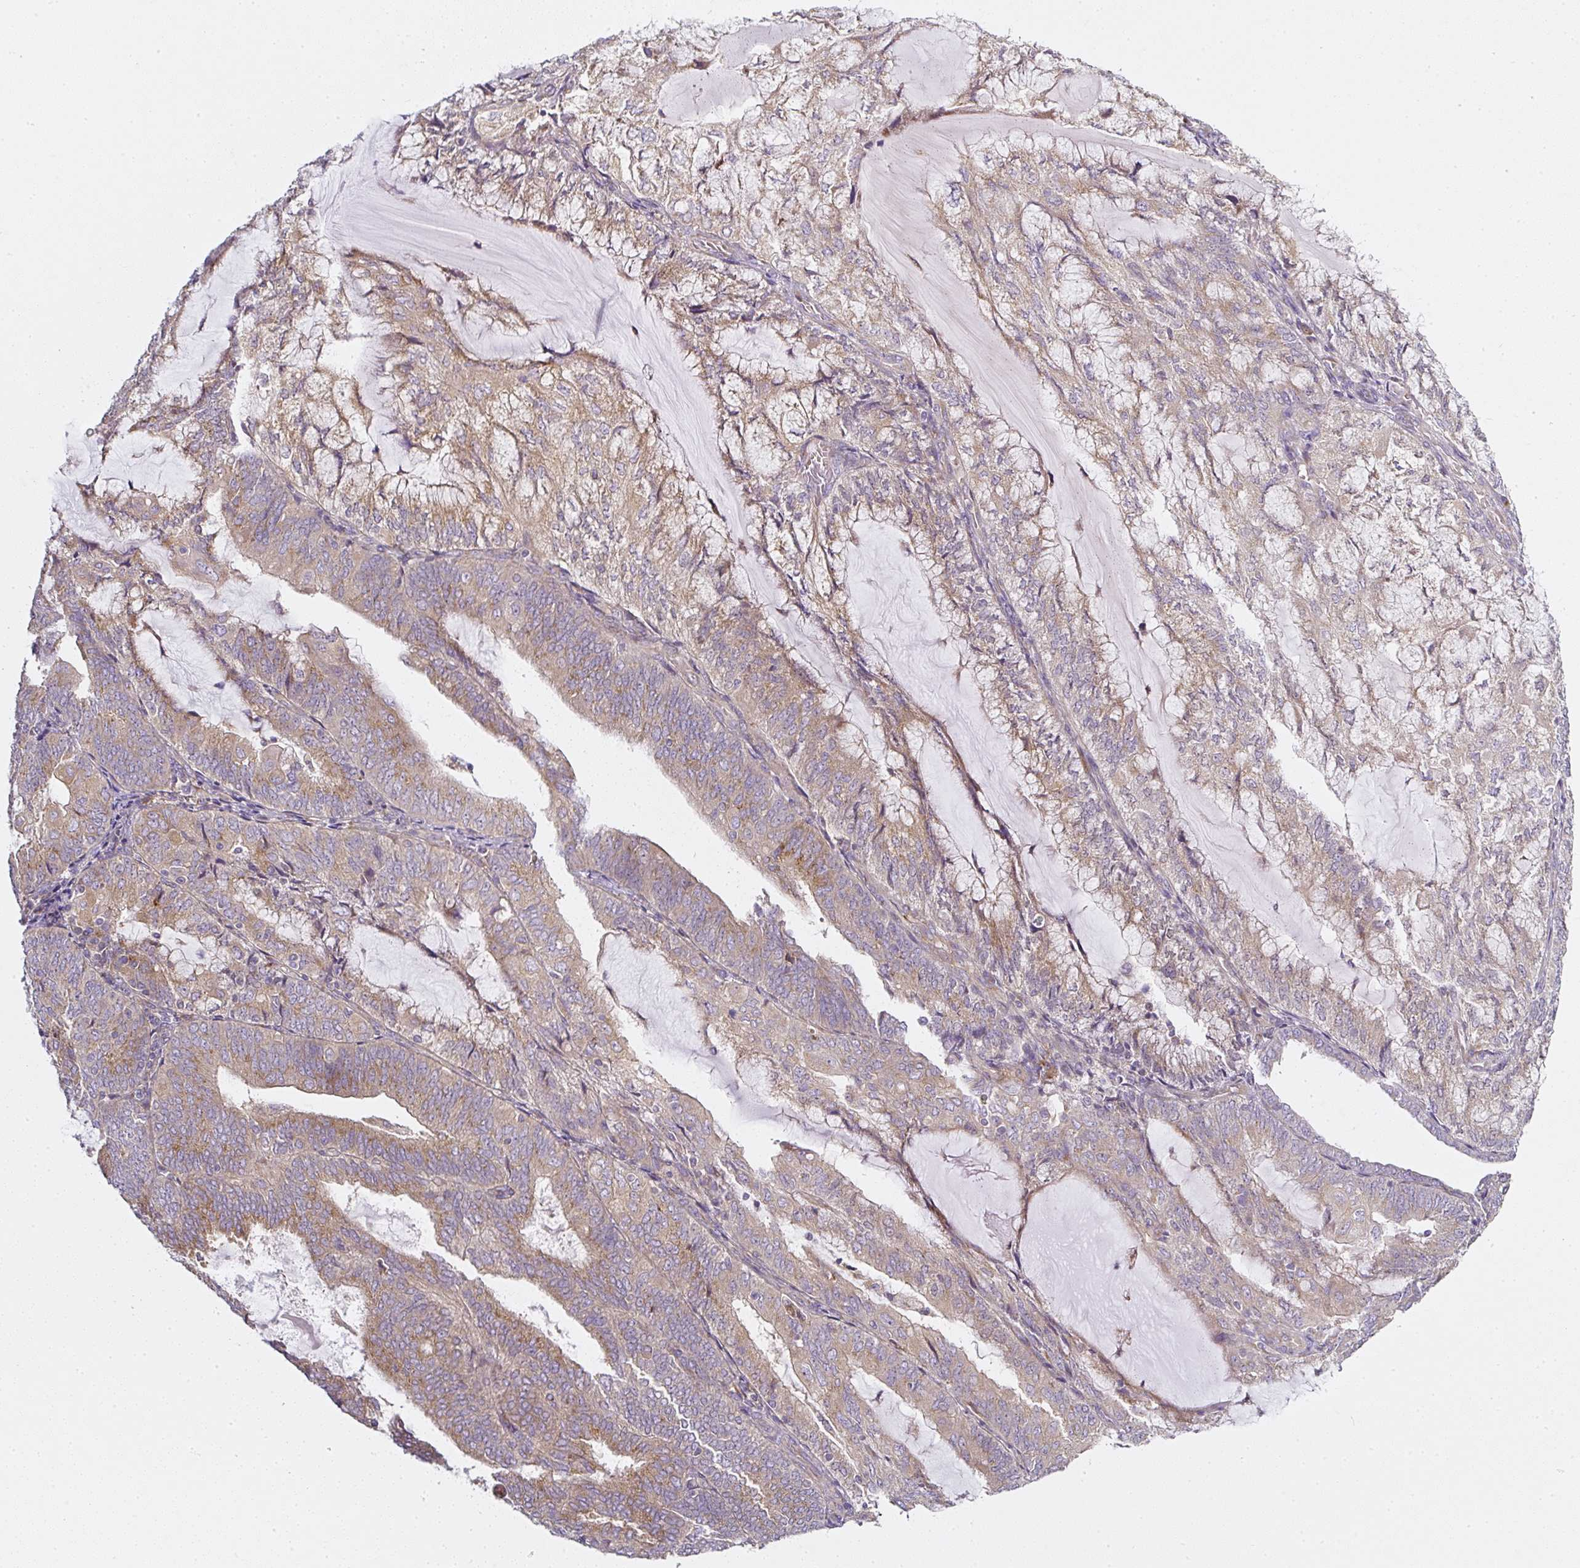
{"staining": {"intensity": "moderate", "quantity": "25%-75%", "location": "cytoplasmic/membranous"}, "tissue": "endometrial cancer", "cell_type": "Tumor cells", "image_type": "cancer", "snomed": [{"axis": "morphology", "description": "Adenocarcinoma, NOS"}, {"axis": "topography", "description": "Endometrium"}], "caption": "IHC (DAB) staining of endometrial cancer reveals moderate cytoplasmic/membranous protein staining in approximately 25%-75% of tumor cells.", "gene": "MLX", "patient": {"sex": "female", "age": 81}}